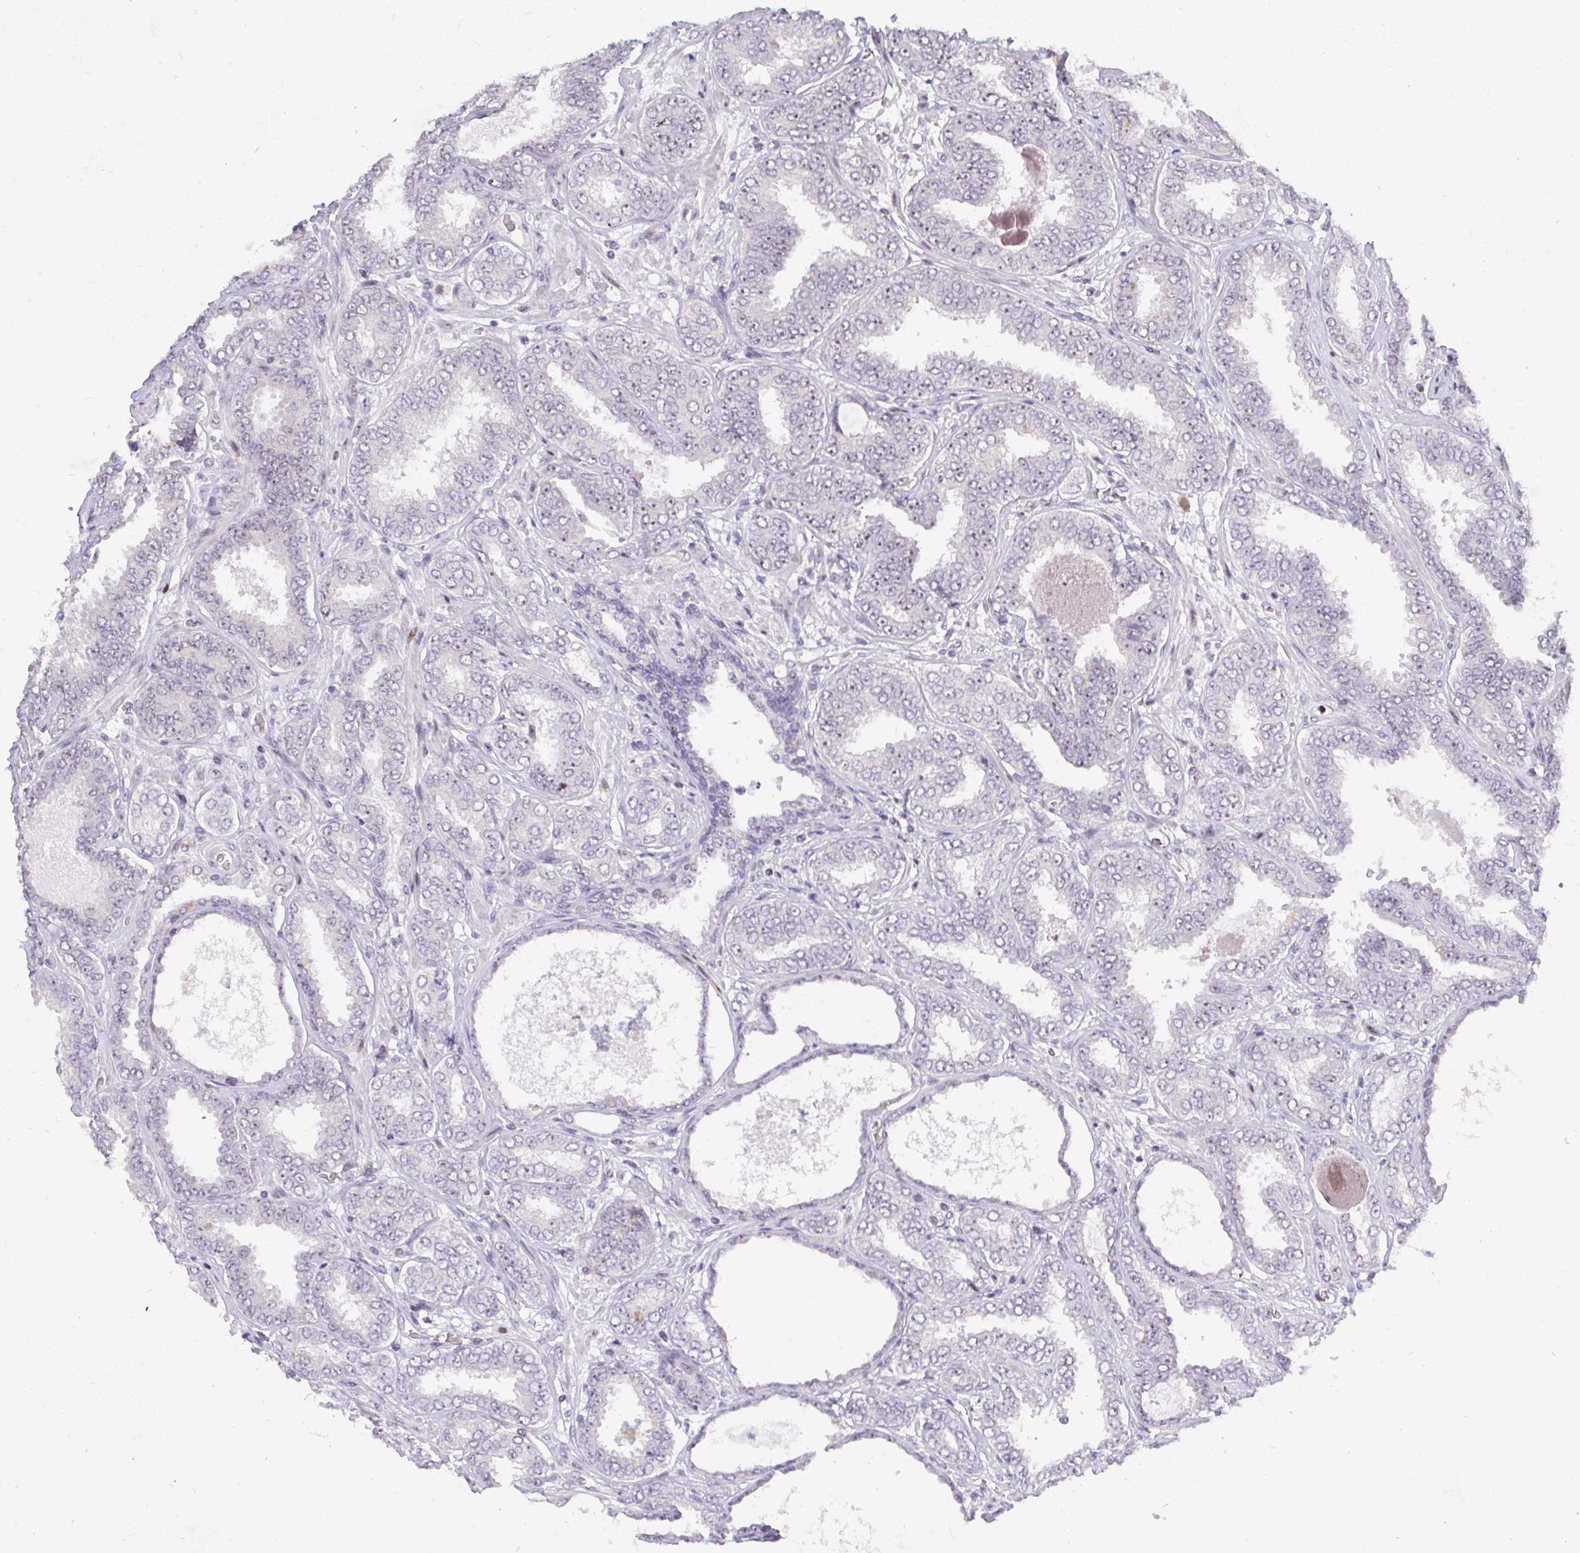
{"staining": {"intensity": "negative", "quantity": "none", "location": "none"}, "tissue": "prostate cancer", "cell_type": "Tumor cells", "image_type": "cancer", "snomed": [{"axis": "morphology", "description": "Adenocarcinoma, High grade"}, {"axis": "topography", "description": "Prostate"}], "caption": "Immunohistochemistry of high-grade adenocarcinoma (prostate) displays no positivity in tumor cells.", "gene": "PLPPR3", "patient": {"sex": "male", "age": 72}}